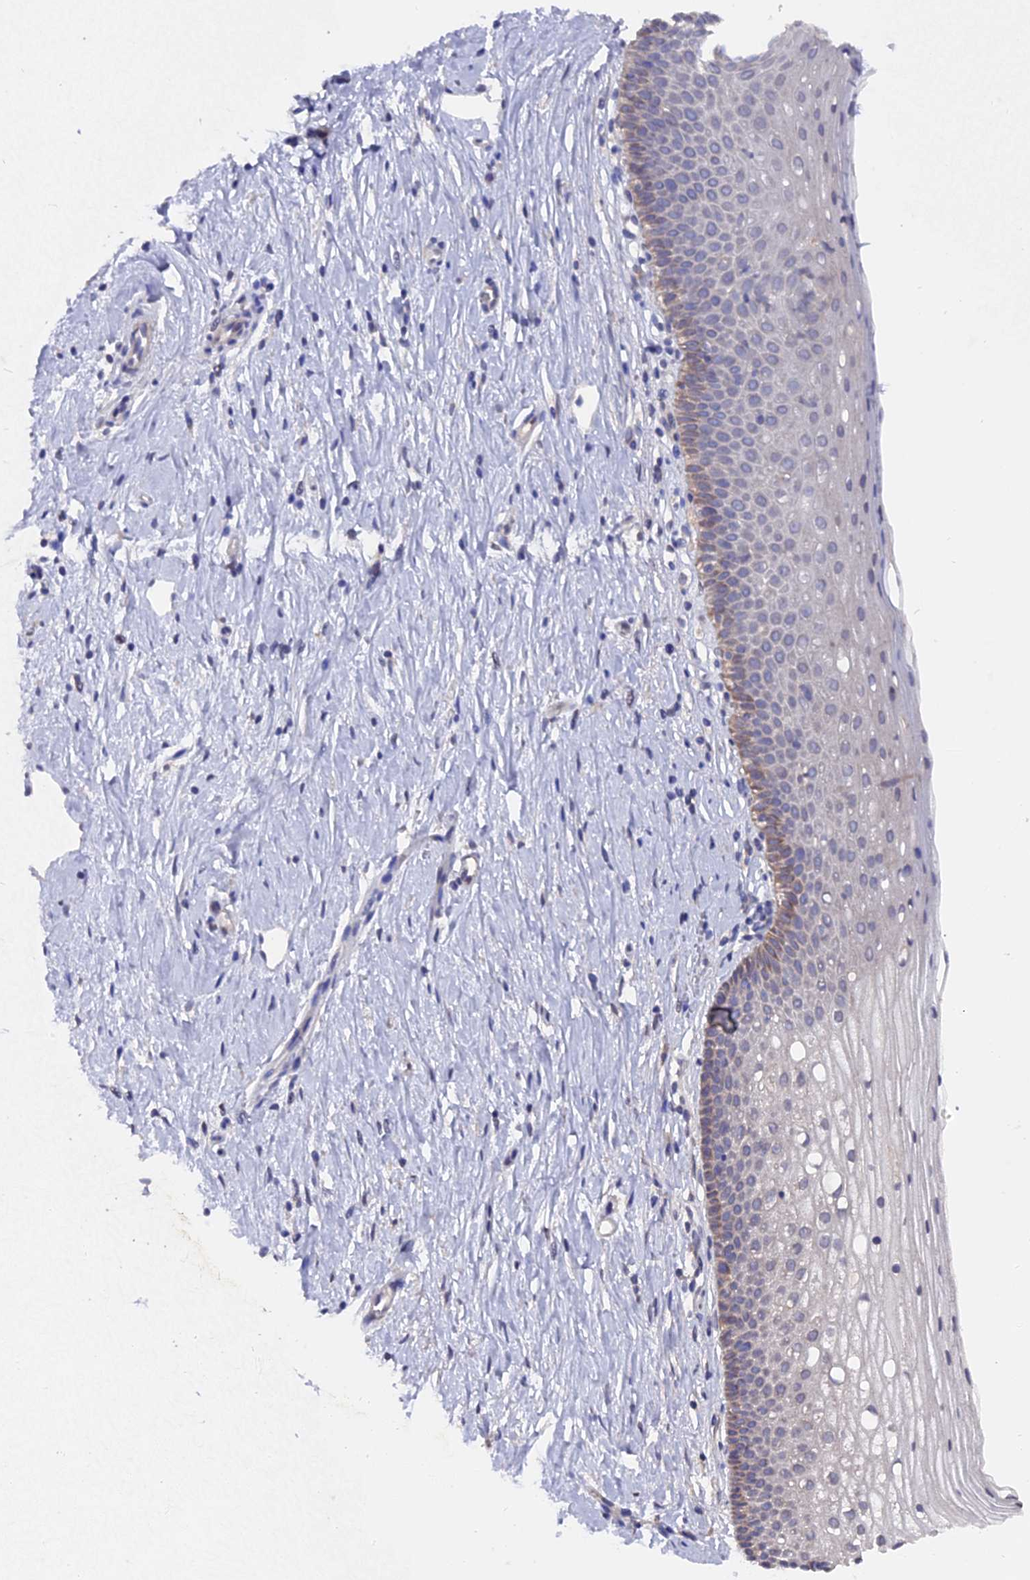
{"staining": {"intensity": "moderate", "quantity": ">75%", "location": "cytoplasmic/membranous"}, "tissue": "cervix", "cell_type": "Glandular cells", "image_type": "normal", "snomed": [{"axis": "morphology", "description": "Normal tissue, NOS"}, {"axis": "topography", "description": "Cervix"}], "caption": "A photomicrograph of human cervix stained for a protein exhibits moderate cytoplasmic/membranous brown staining in glandular cells. Using DAB (3,3'-diaminobenzidine) (brown) and hematoxylin (blue) stains, captured at high magnification using brightfield microscopy.", "gene": "ZCCHC2", "patient": {"sex": "female", "age": 36}}